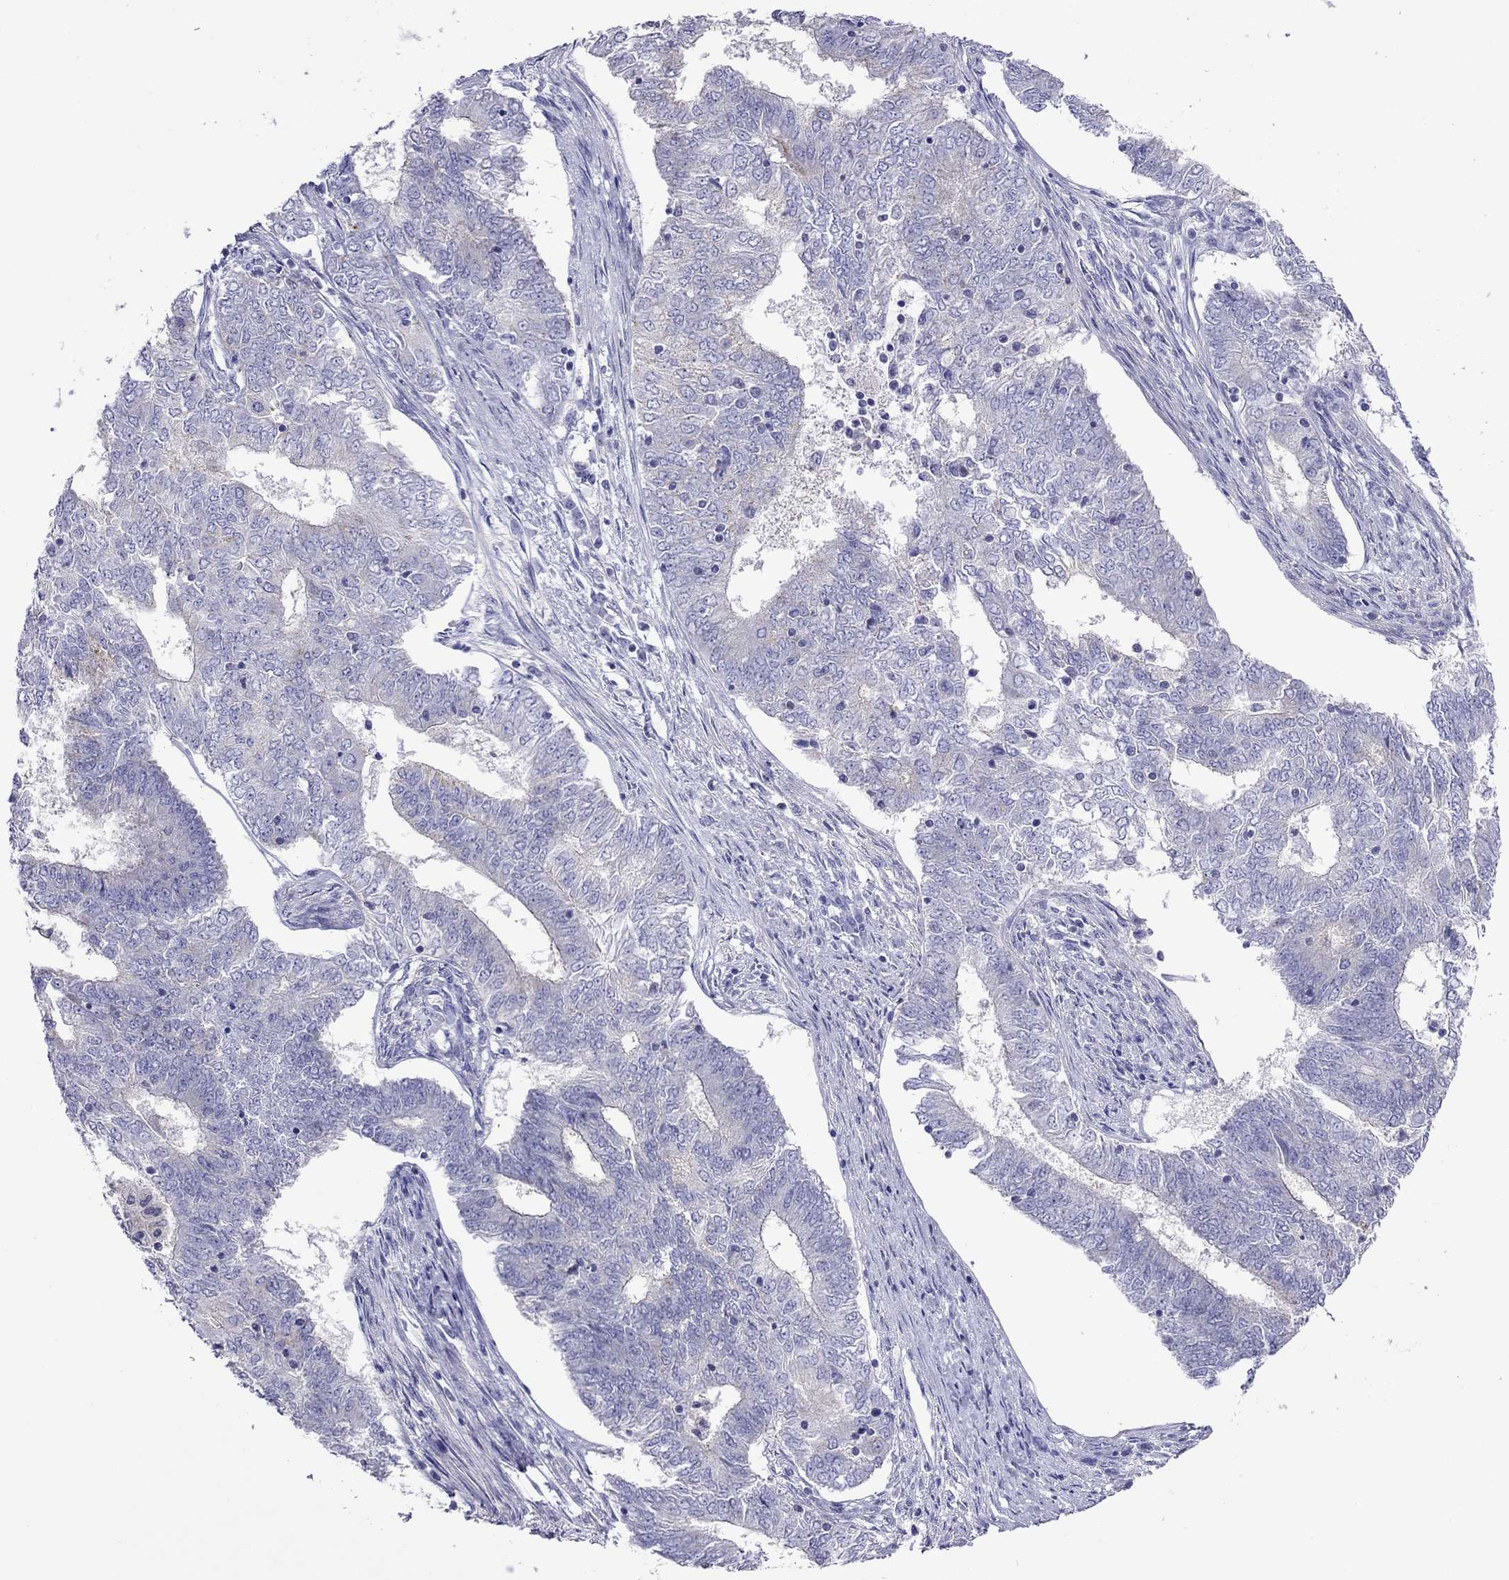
{"staining": {"intensity": "negative", "quantity": "none", "location": "none"}, "tissue": "endometrial cancer", "cell_type": "Tumor cells", "image_type": "cancer", "snomed": [{"axis": "morphology", "description": "Adenocarcinoma, NOS"}, {"axis": "topography", "description": "Endometrium"}], "caption": "DAB immunohistochemical staining of endometrial cancer (adenocarcinoma) shows no significant positivity in tumor cells. (Brightfield microscopy of DAB (3,3'-diaminobenzidine) immunohistochemistry at high magnification).", "gene": "MPZ", "patient": {"sex": "female", "age": 62}}